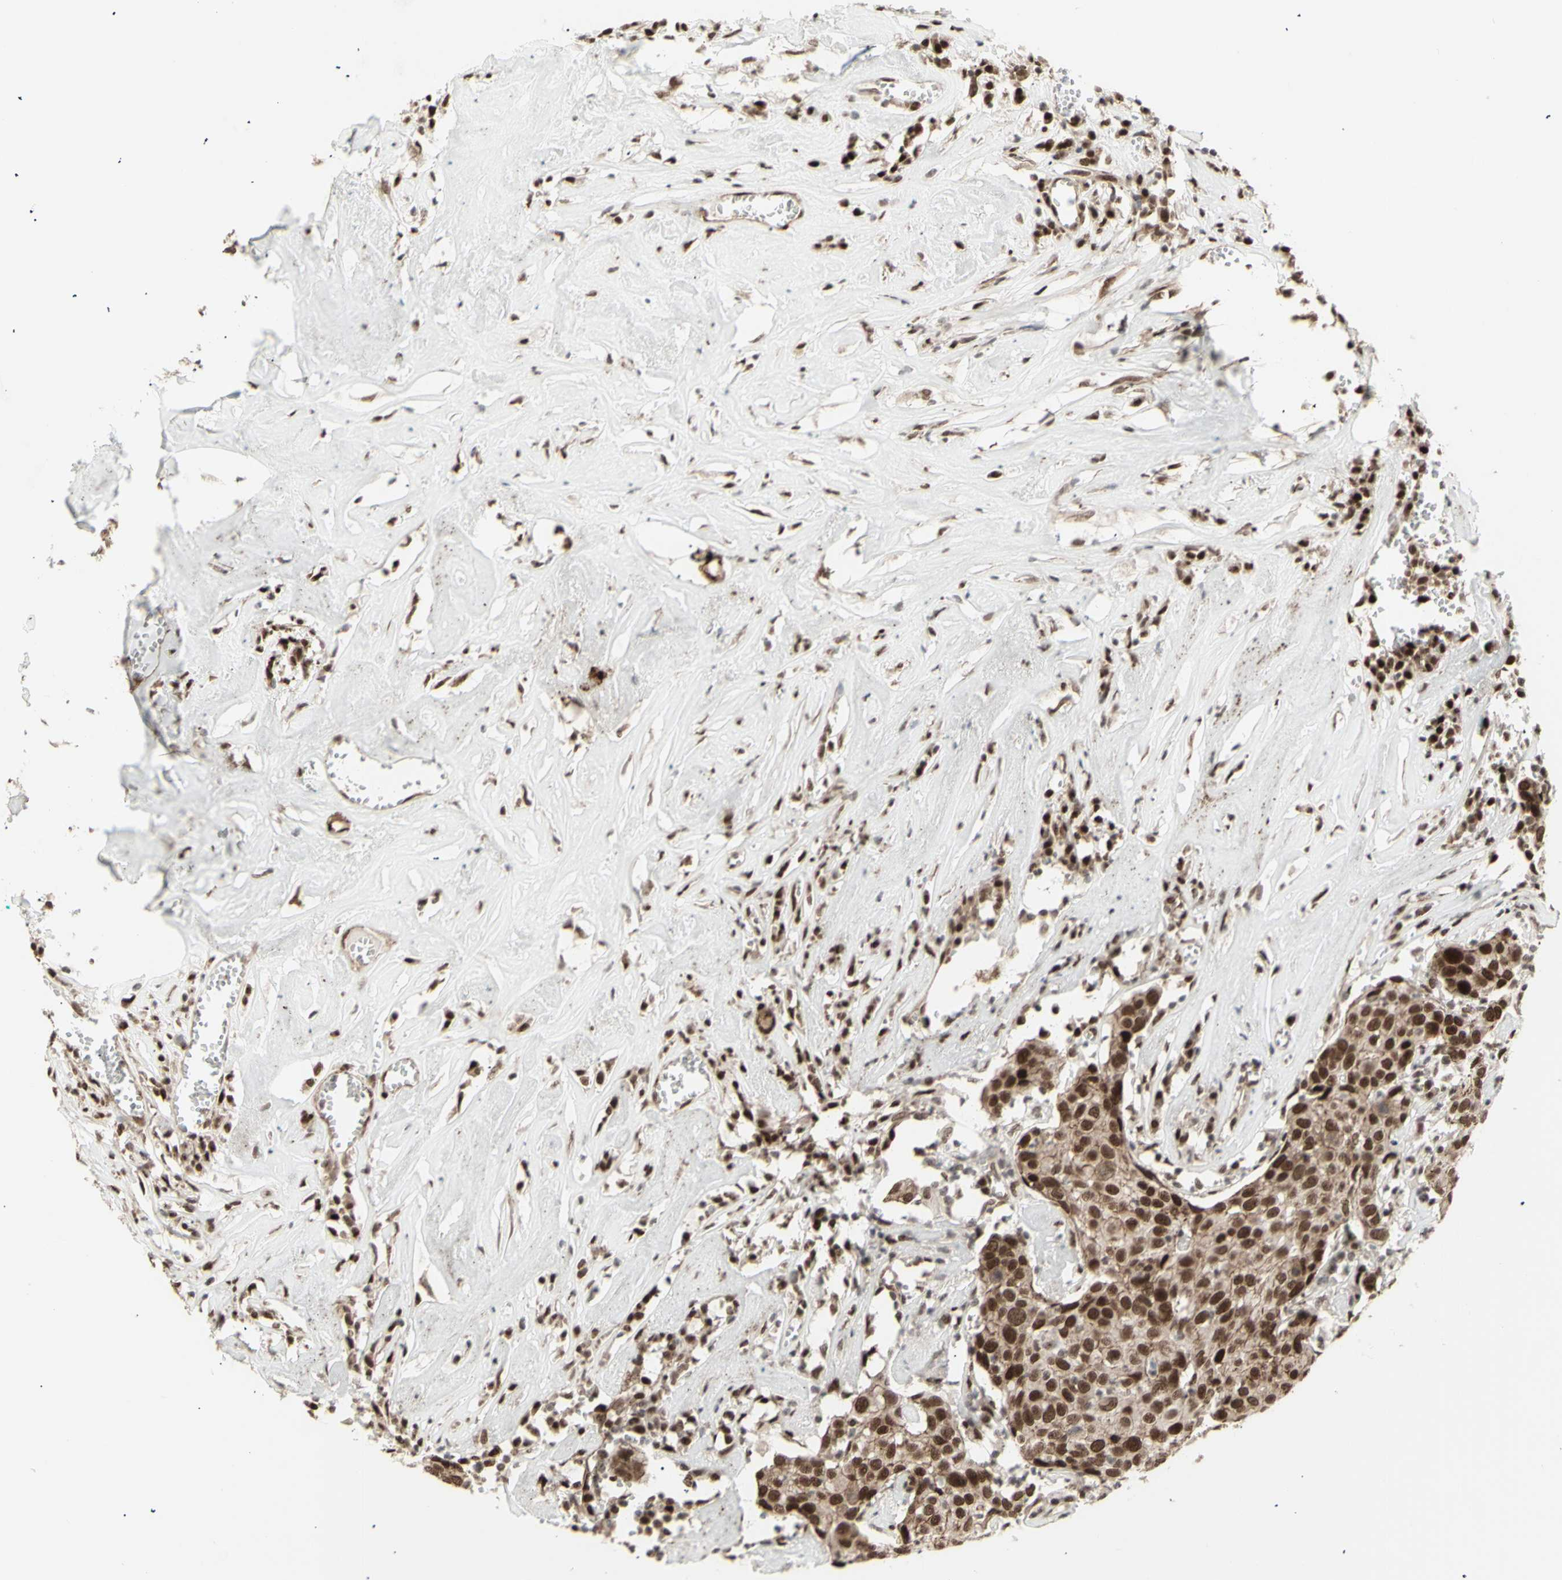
{"staining": {"intensity": "strong", "quantity": ">75%", "location": "cytoplasmic/membranous,nuclear"}, "tissue": "head and neck cancer", "cell_type": "Tumor cells", "image_type": "cancer", "snomed": [{"axis": "morphology", "description": "Adenocarcinoma, NOS"}, {"axis": "topography", "description": "Salivary gland"}, {"axis": "topography", "description": "Head-Neck"}], "caption": "DAB (3,3'-diaminobenzidine) immunohistochemical staining of human head and neck cancer displays strong cytoplasmic/membranous and nuclear protein expression in approximately >75% of tumor cells.", "gene": "CBX1", "patient": {"sex": "female", "age": 65}}